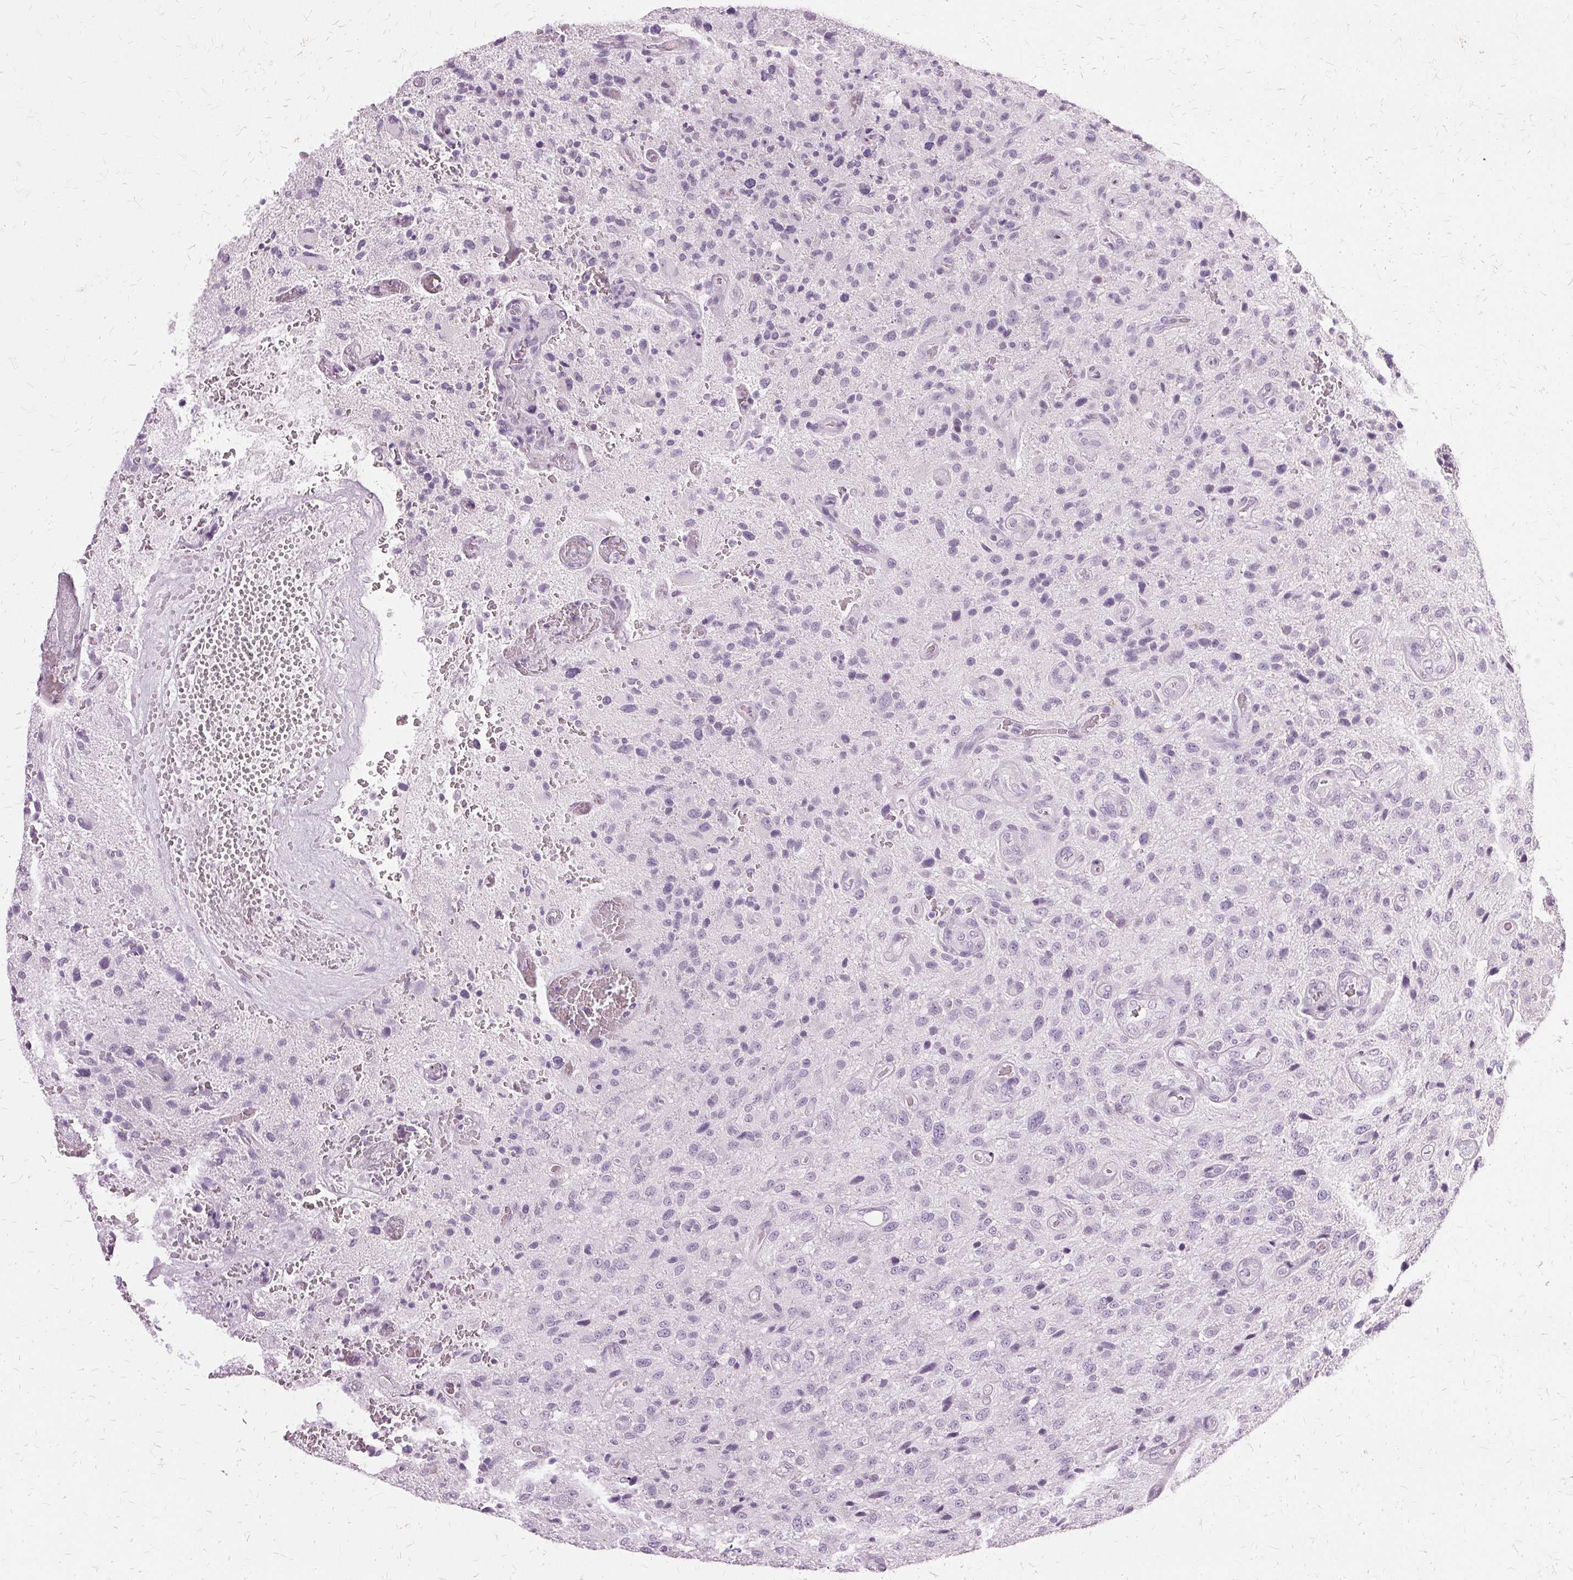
{"staining": {"intensity": "negative", "quantity": "none", "location": "none"}, "tissue": "glioma", "cell_type": "Tumor cells", "image_type": "cancer", "snomed": [{"axis": "morphology", "description": "Glioma, malignant, Low grade"}, {"axis": "topography", "description": "Brain"}], "caption": "IHC histopathology image of neoplastic tissue: glioma stained with DAB (3,3'-diaminobenzidine) demonstrates no significant protein staining in tumor cells. Brightfield microscopy of immunohistochemistry (IHC) stained with DAB (3,3'-diaminobenzidine) (brown) and hematoxylin (blue), captured at high magnification.", "gene": "SLC45A3", "patient": {"sex": "male", "age": 66}}